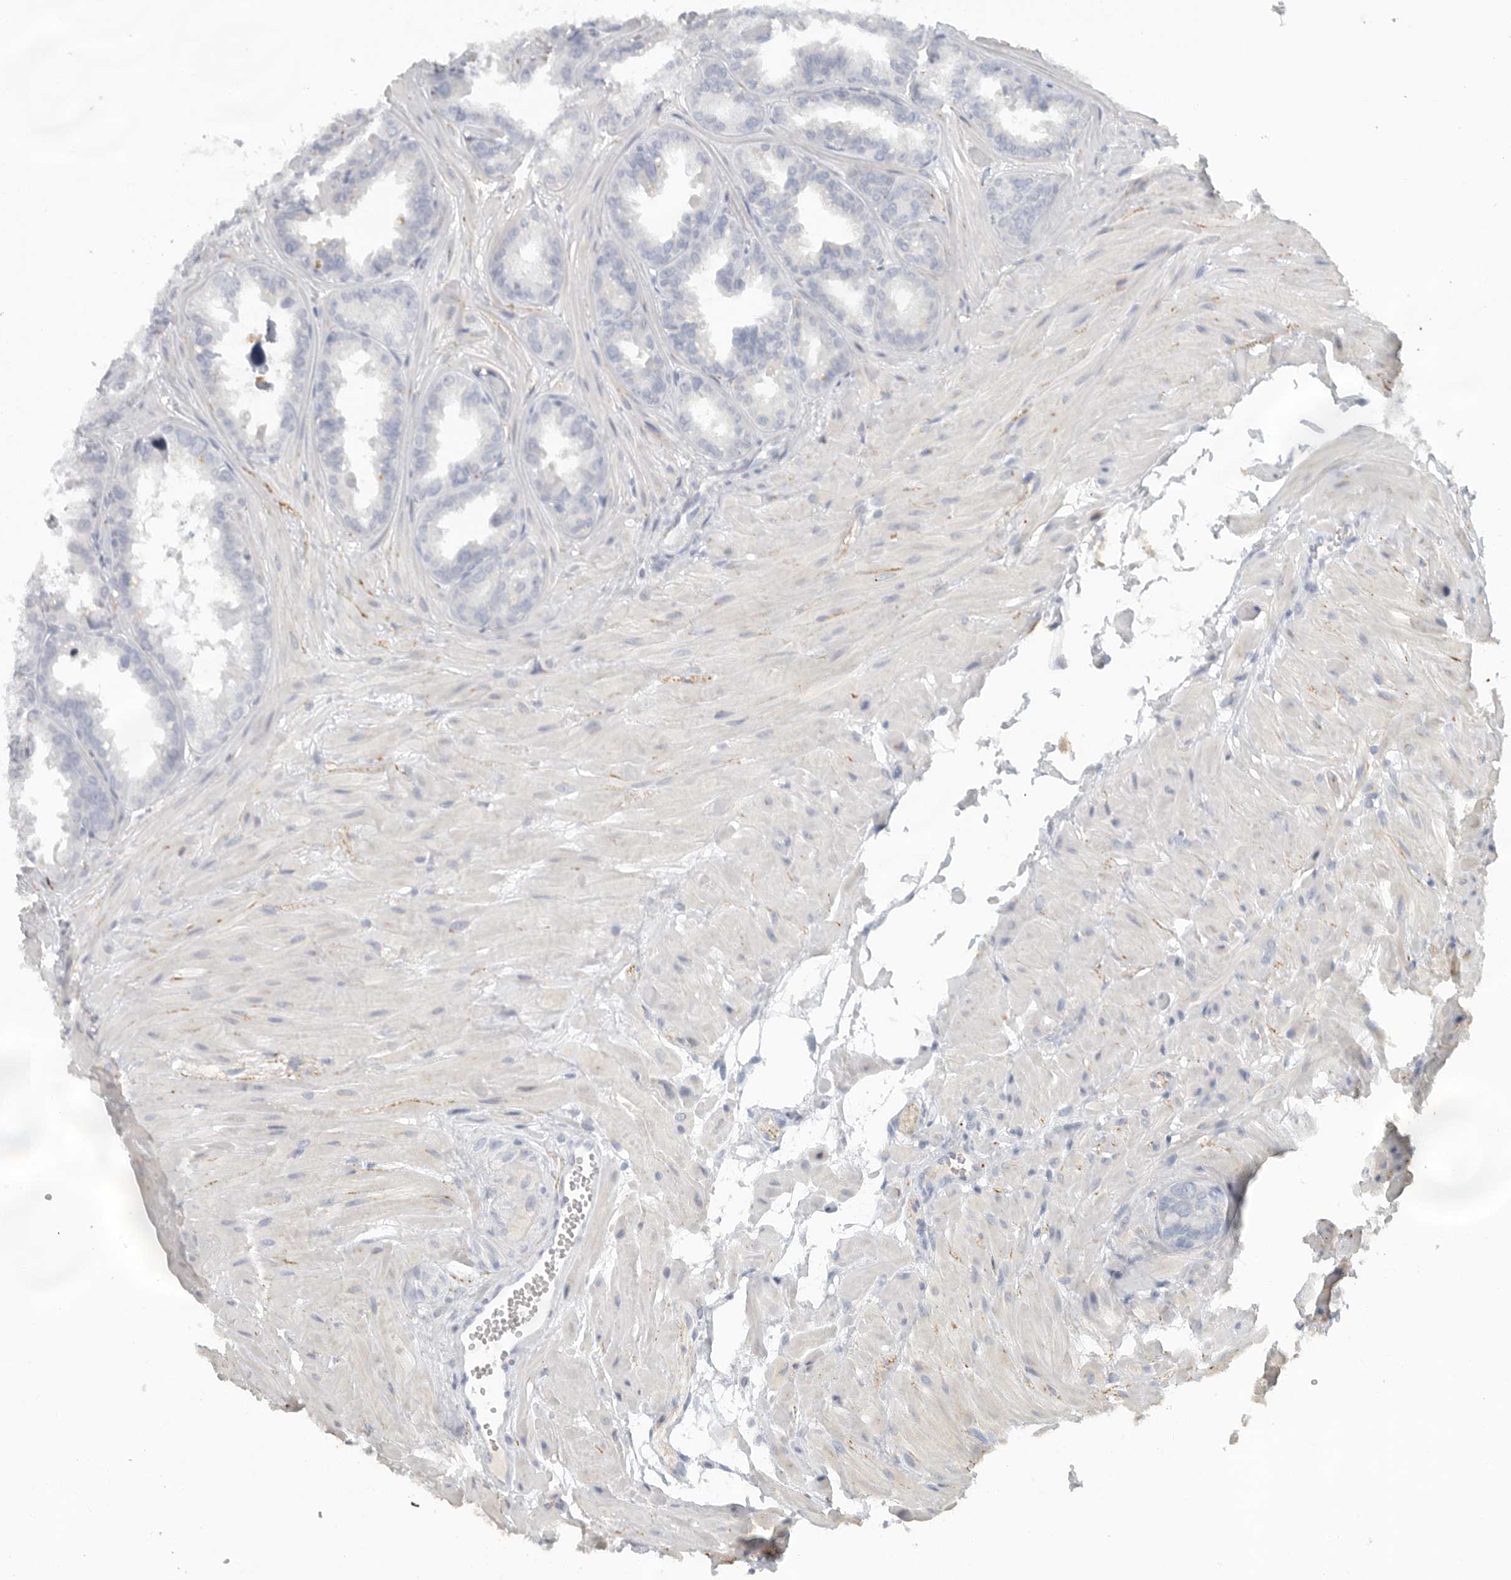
{"staining": {"intensity": "negative", "quantity": "none", "location": "none"}, "tissue": "seminal vesicle", "cell_type": "Glandular cells", "image_type": "normal", "snomed": [{"axis": "morphology", "description": "Normal tissue, NOS"}, {"axis": "topography", "description": "Prostate"}, {"axis": "topography", "description": "Seminal veicle"}], "caption": "Protein analysis of normal seminal vesicle exhibits no significant expression in glandular cells.", "gene": "PAM", "patient": {"sex": "male", "age": 51}}